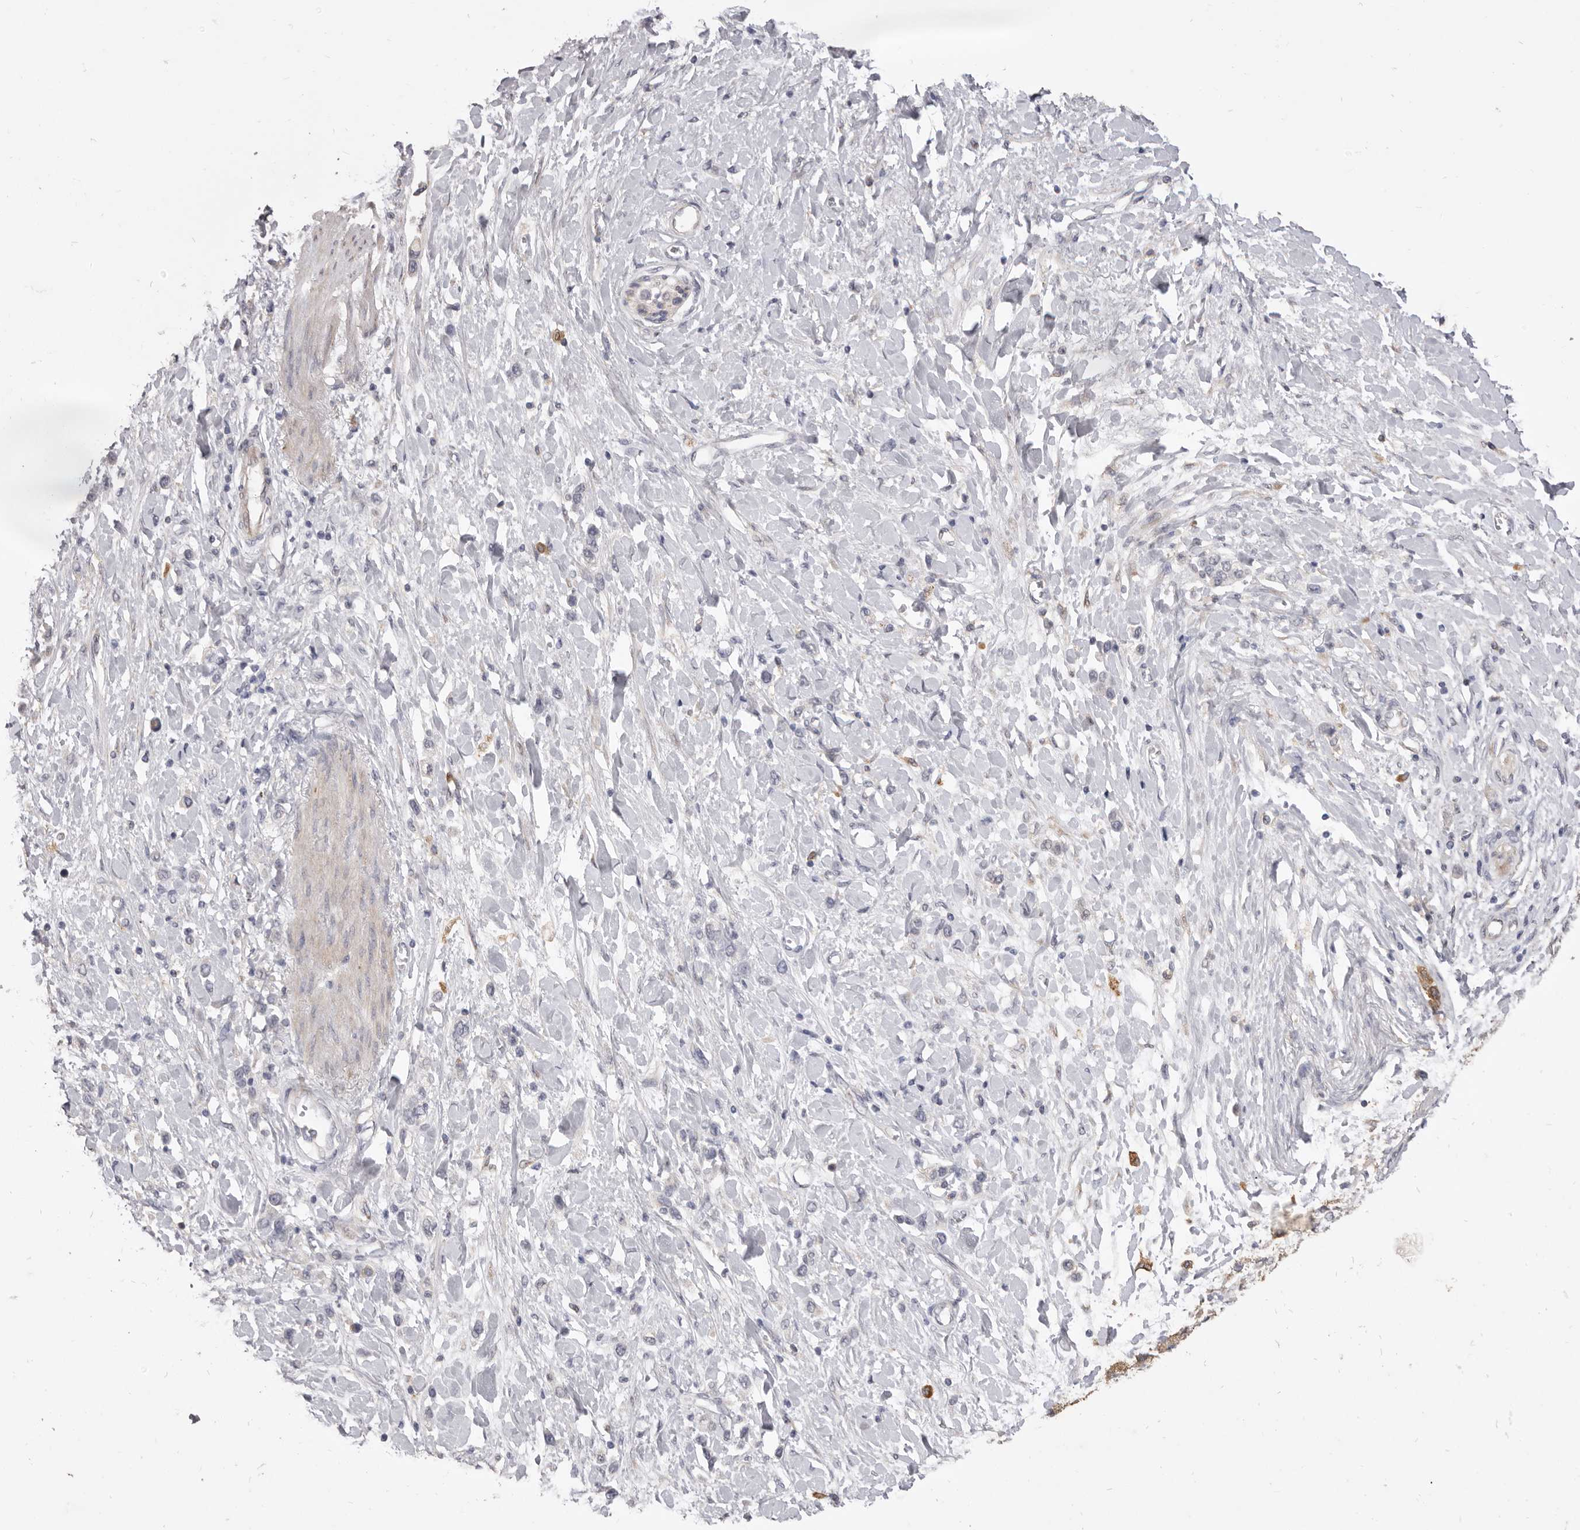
{"staining": {"intensity": "negative", "quantity": "none", "location": "none"}, "tissue": "stomach cancer", "cell_type": "Tumor cells", "image_type": "cancer", "snomed": [{"axis": "morphology", "description": "Adenocarcinoma, NOS"}, {"axis": "topography", "description": "Stomach"}], "caption": "This is a histopathology image of immunohistochemistry (IHC) staining of stomach adenocarcinoma, which shows no staining in tumor cells.", "gene": "VPS45", "patient": {"sex": "female", "age": 65}}